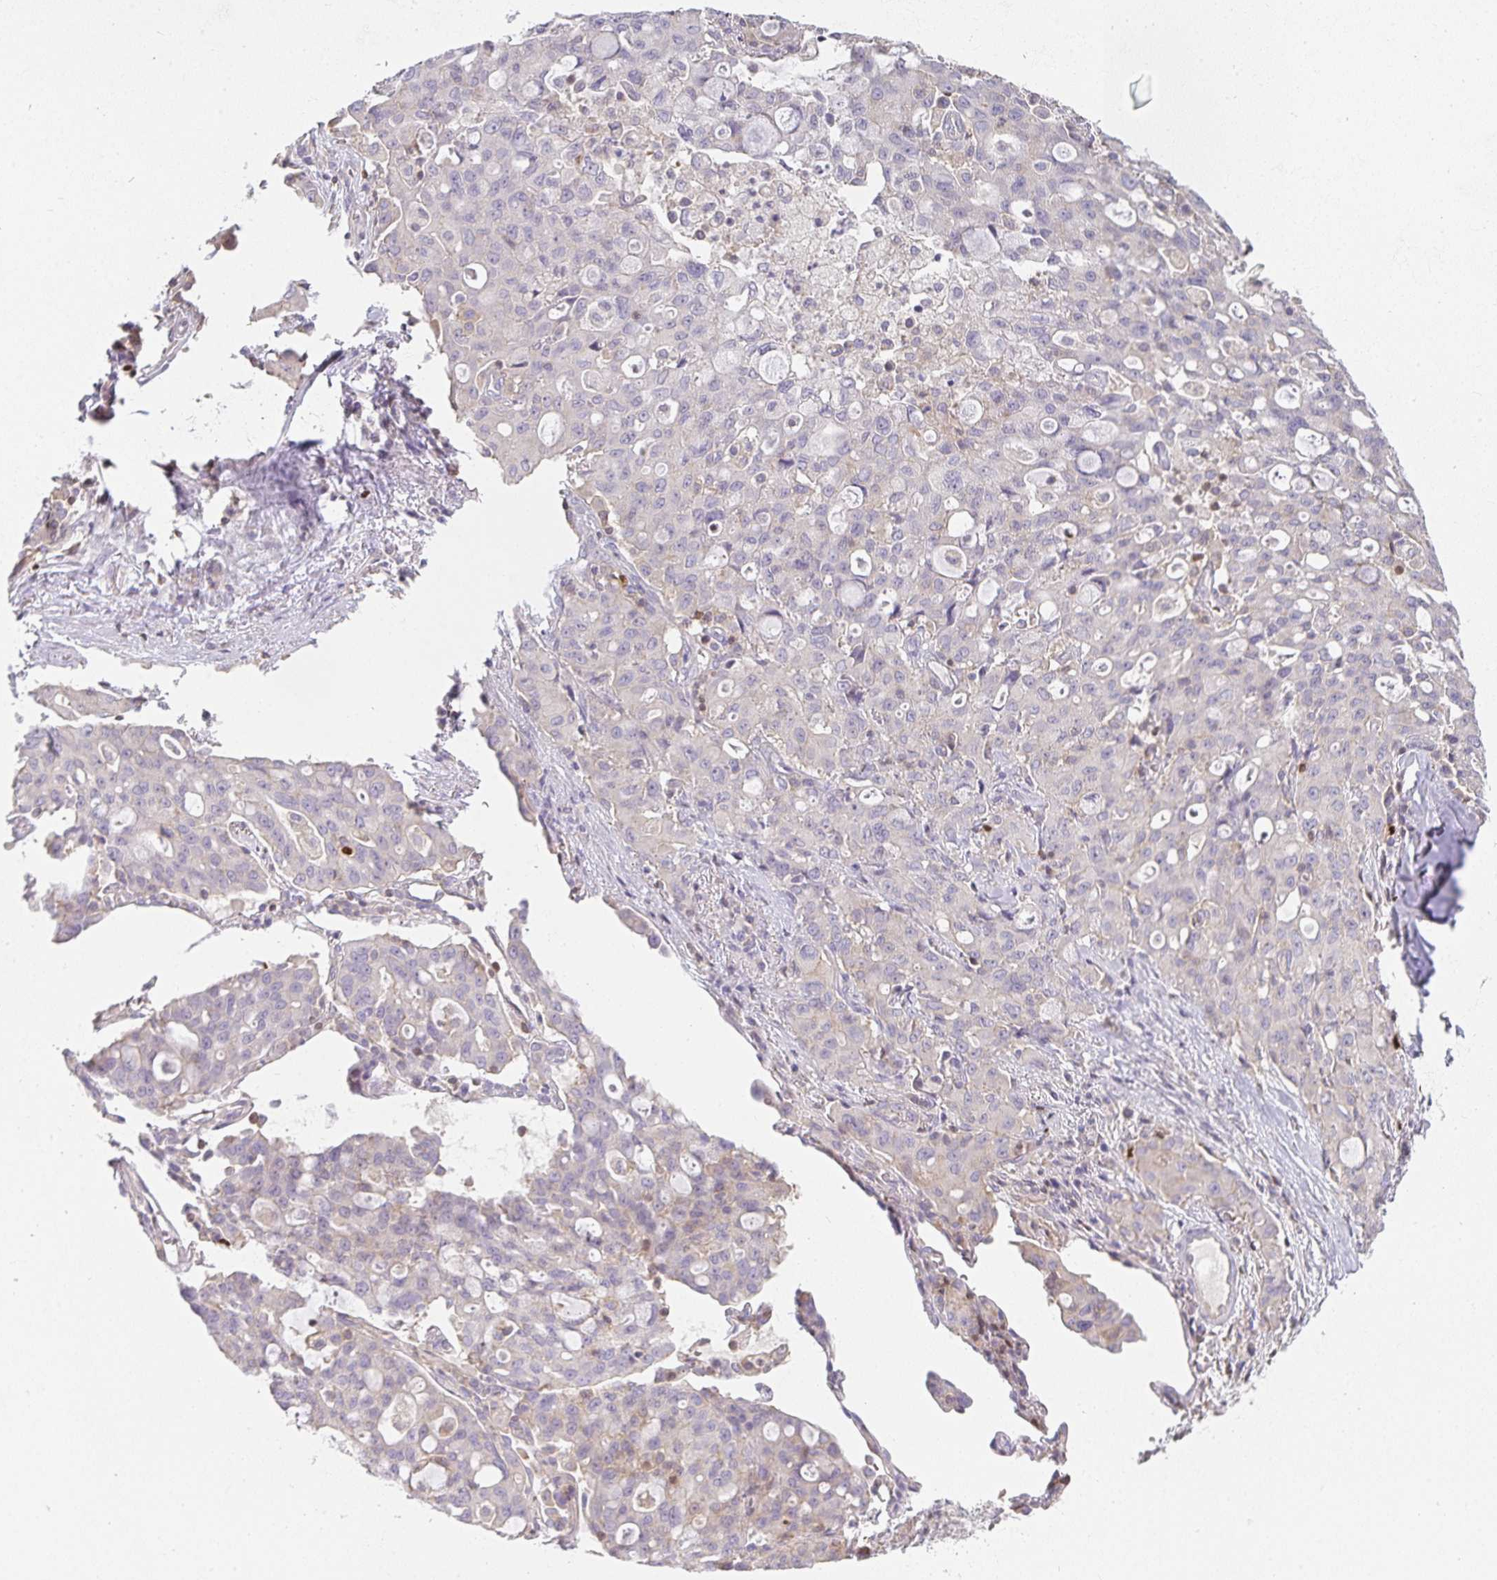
{"staining": {"intensity": "weak", "quantity": "<25%", "location": "cytoplasmic/membranous"}, "tissue": "lung cancer", "cell_type": "Tumor cells", "image_type": "cancer", "snomed": [{"axis": "morphology", "description": "Adenocarcinoma, NOS"}, {"axis": "topography", "description": "Lung"}], "caption": "The photomicrograph shows no staining of tumor cells in lung cancer.", "gene": "GATA3", "patient": {"sex": "female", "age": 44}}